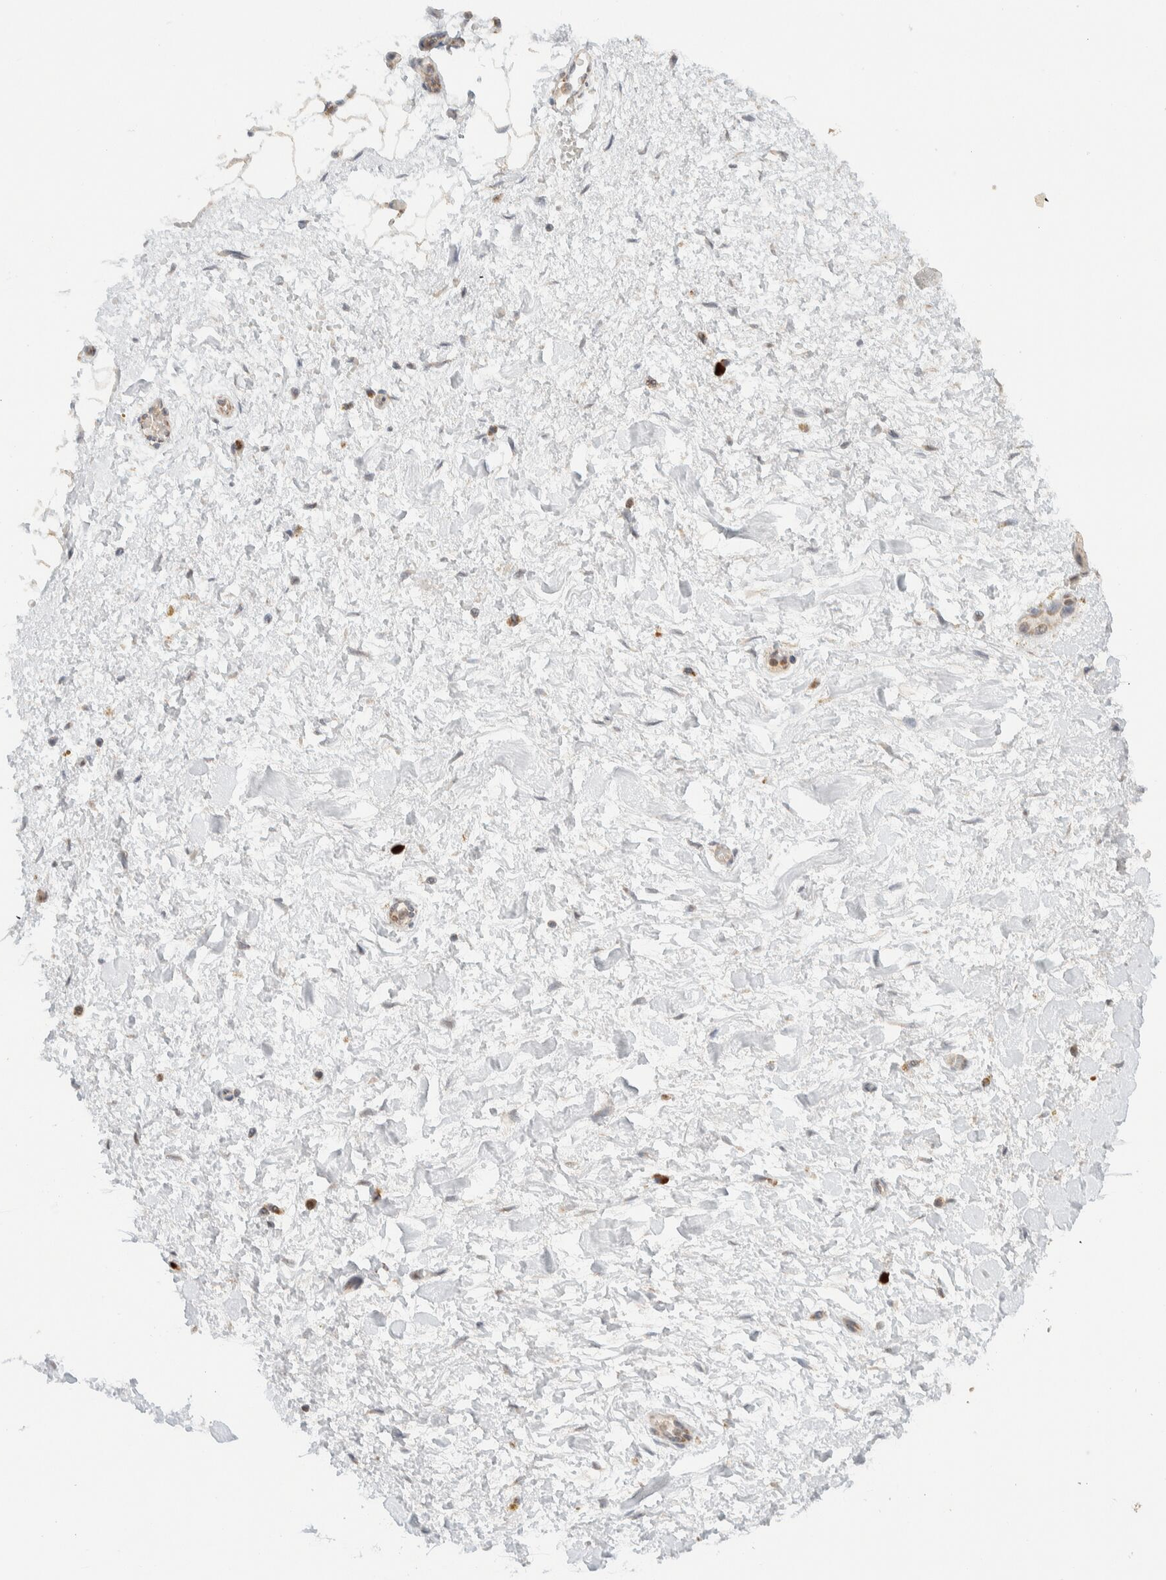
{"staining": {"intensity": "weak", "quantity": "25%-75%", "location": "cytoplasmic/membranous"}, "tissue": "adipose tissue", "cell_type": "Adipocytes", "image_type": "normal", "snomed": [{"axis": "morphology", "description": "Normal tissue, NOS"}, {"axis": "topography", "description": "Kidney"}, {"axis": "topography", "description": "Peripheral nerve tissue"}], "caption": "Immunohistochemical staining of benign adipose tissue reveals weak cytoplasmic/membranous protein positivity in approximately 25%-75% of adipocytes.", "gene": "MRPL41", "patient": {"sex": "male", "age": 7}}